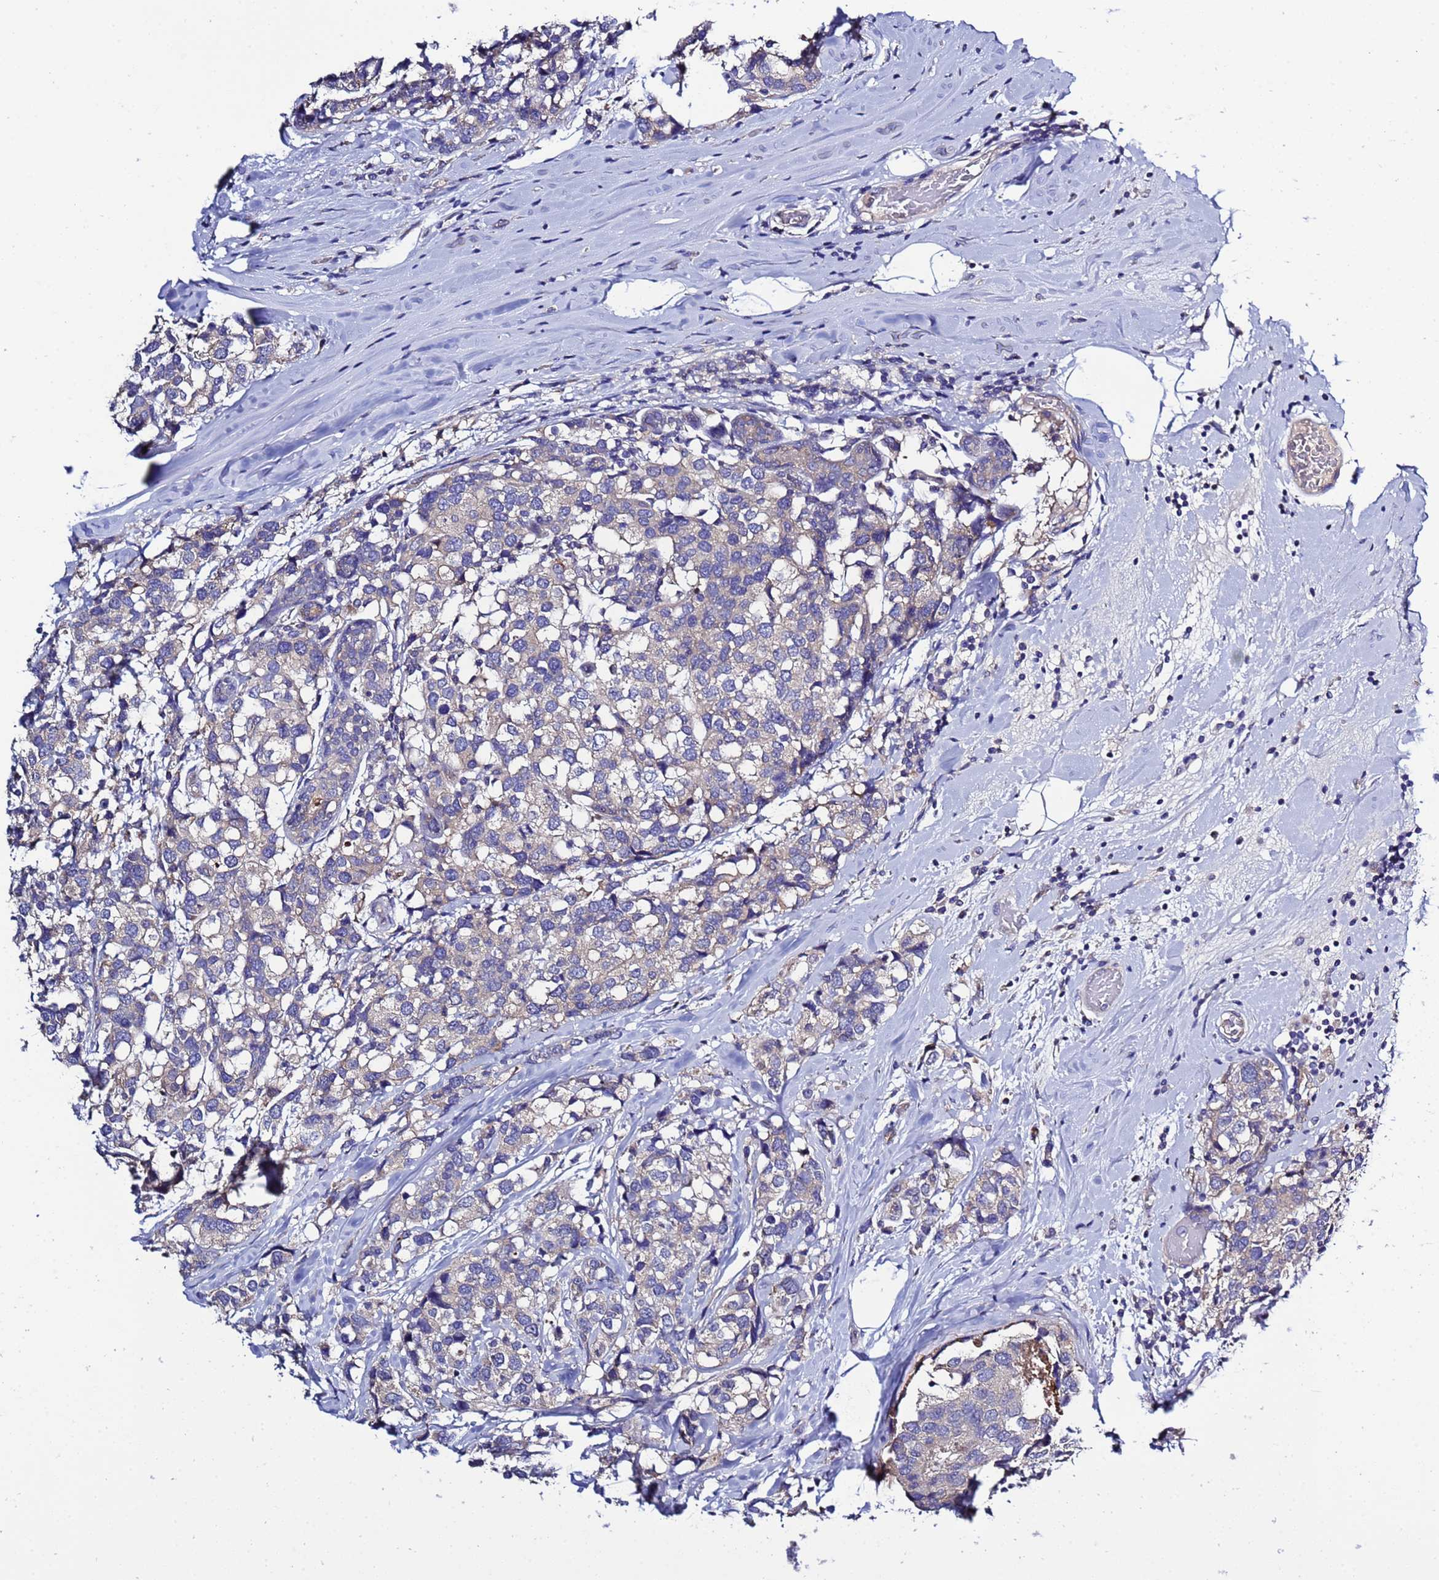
{"staining": {"intensity": "negative", "quantity": "none", "location": "none"}, "tissue": "breast cancer", "cell_type": "Tumor cells", "image_type": "cancer", "snomed": [{"axis": "morphology", "description": "Lobular carcinoma"}, {"axis": "topography", "description": "Breast"}], "caption": "A micrograph of lobular carcinoma (breast) stained for a protein displays no brown staining in tumor cells.", "gene": "RC3H2", "patient": {"sex": "female", "age": 59}}